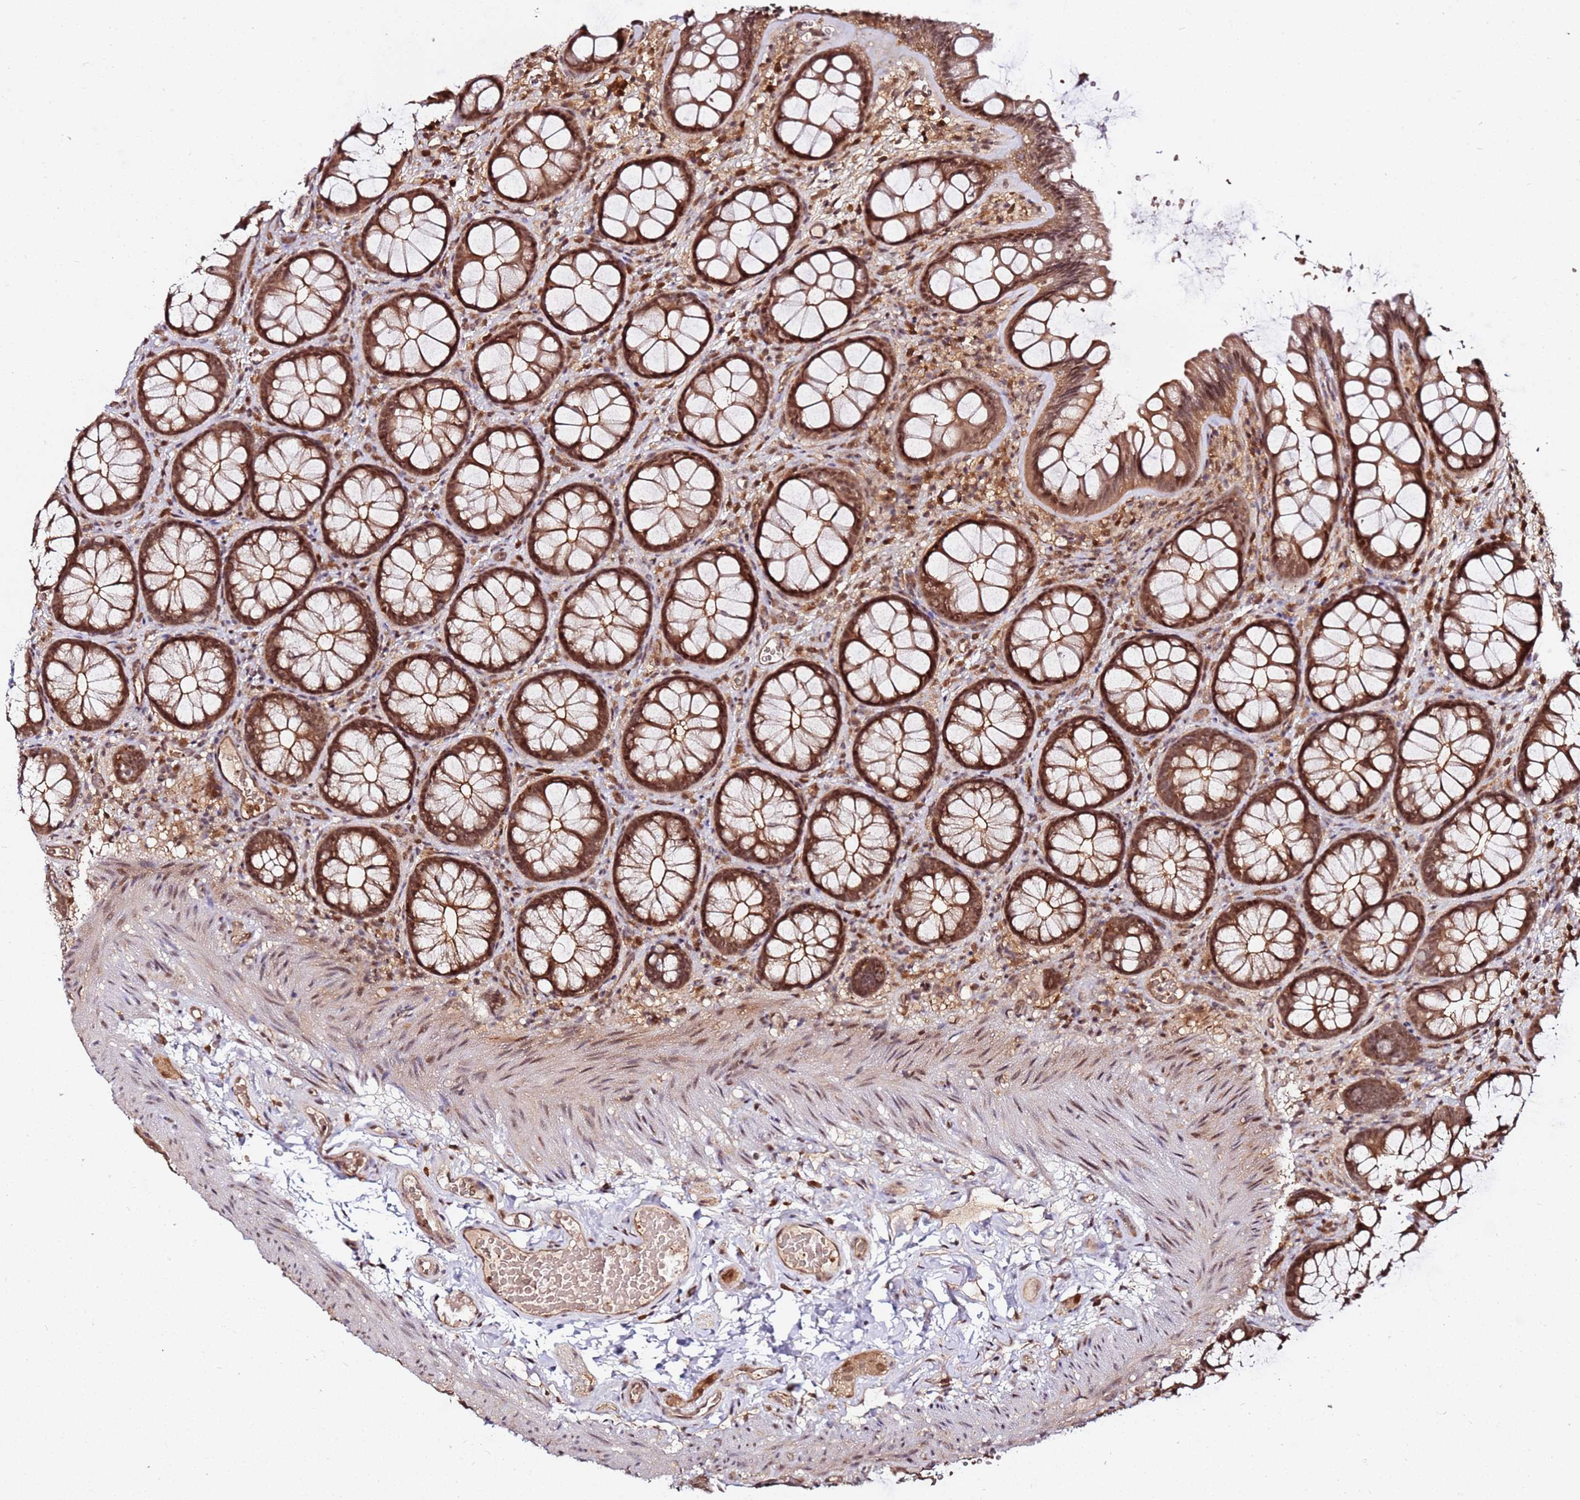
{"staining": {"intensity": "moderate", "quantity": ">75%", "location": "cytoplasmic/membranous,nuclear"}, "tissue": "colon", "cell_type": "Endothelial cells", "image_type": "normal", "snomed": [{"axis": "morphology", "description": "Normal tissue, NOS"}, {"axis": "topography", "description": "Colon"}], "caption": "This is an image of immunohistochemistry staining of normal colon, which shows moderate positivity in the cytoplasmic/membranous,nuclear of endothelial cells.", "gene": "RGS18", "patient": {"sex": "male", "age": 46}}